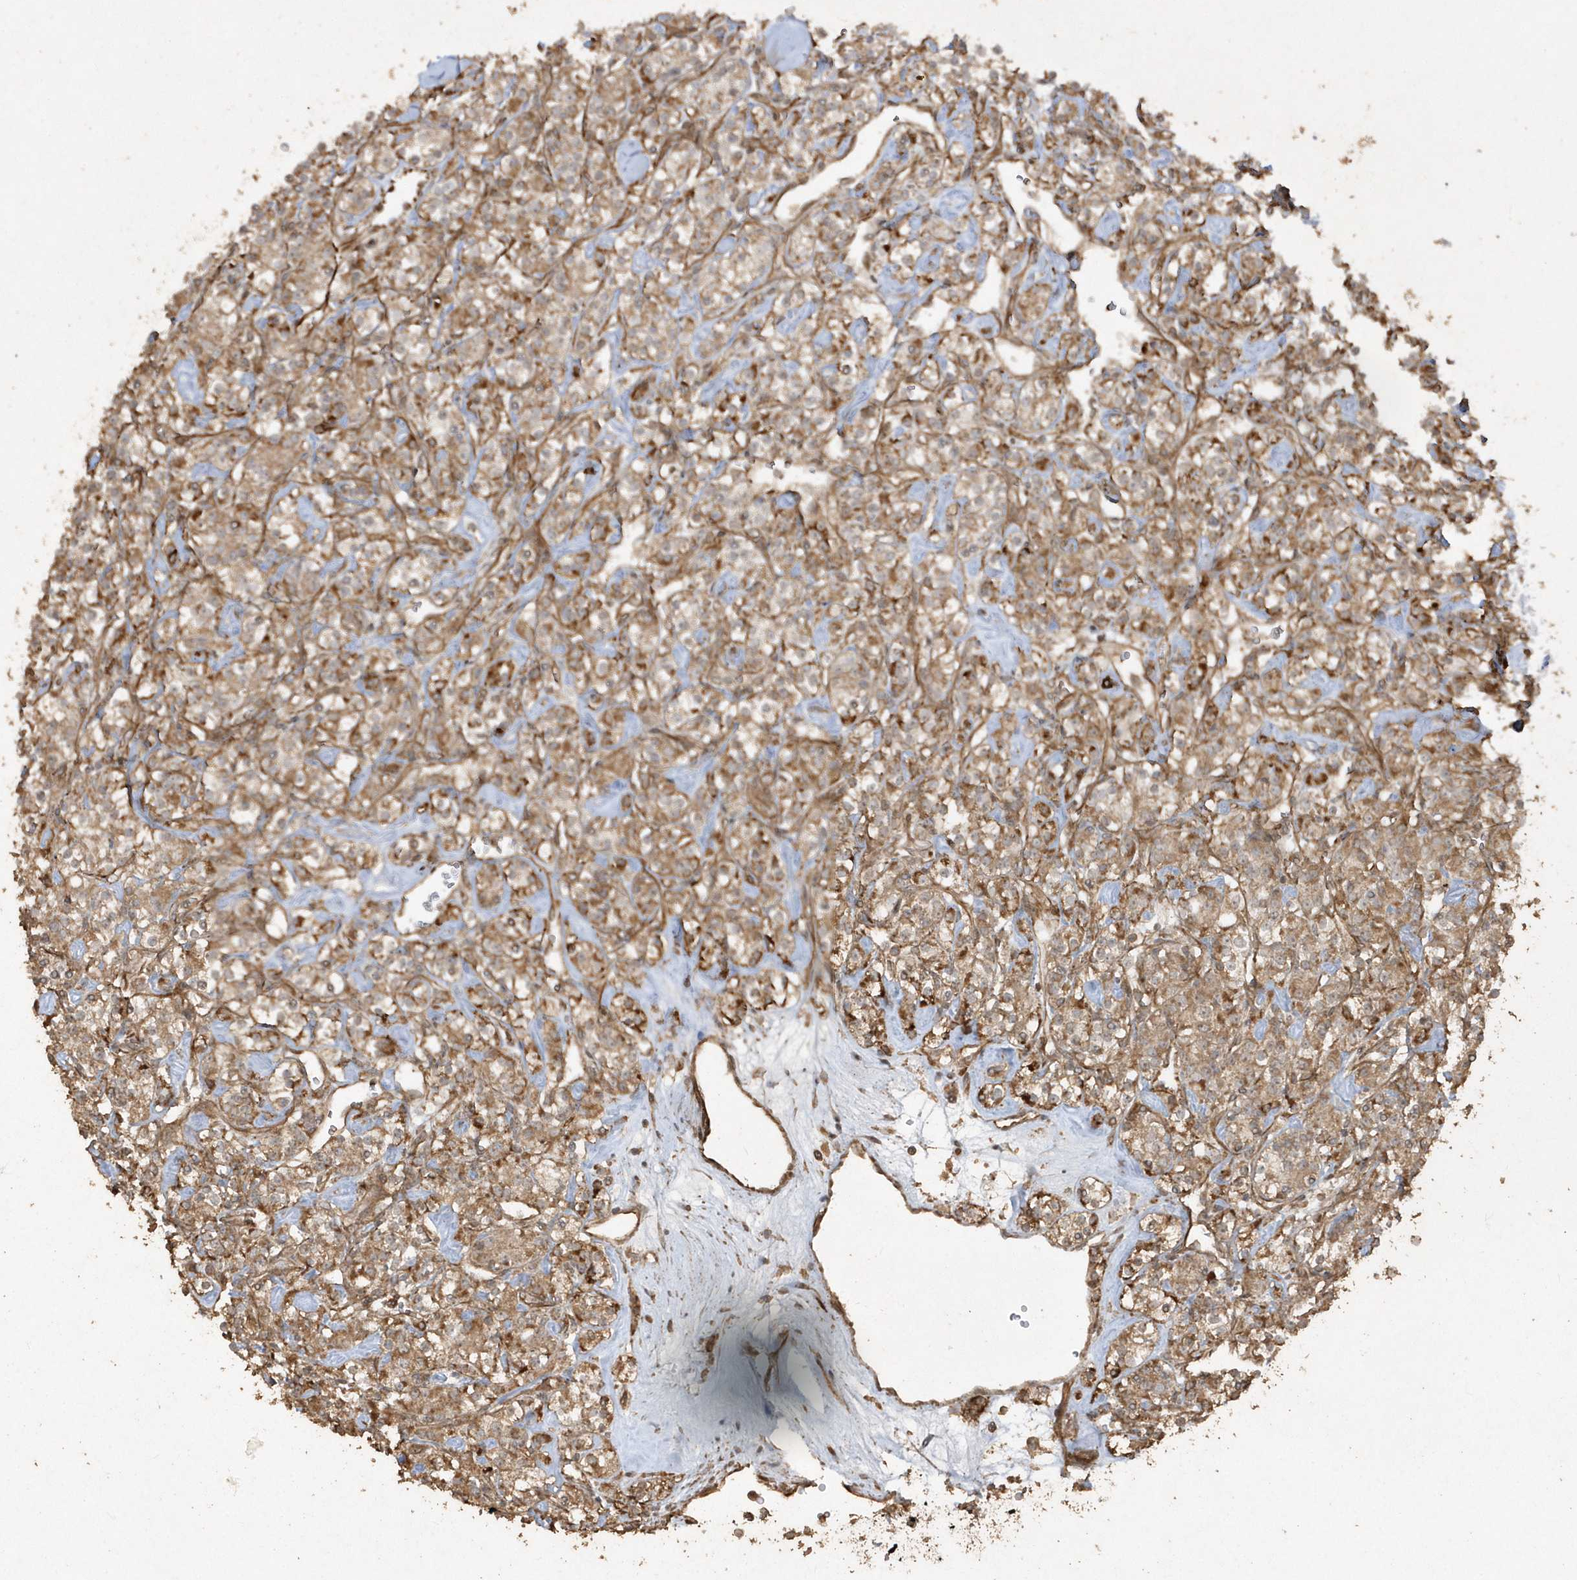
{"staining": {"intensity": "moderate", "quantity": ">75%", "location": "cytoplasmic/membranous"}, "tissue": "renal cancer", "cell_type": "Tumor cells", "image_type": "cancer", "snomed": [{"axis": "morphology", "description": "Adenocarcinoma, NOS"}, {"axis": "topography", "description": "Kidney"}], "caption": "Human renal cancer (adenocarcinoma) stained with a brown dye displays moderate cytoplasmic/membranous positive expression in about >75% of tumor cells.", "gene": "AVPI1", "patient": {"sex": "male", "age": 77}}